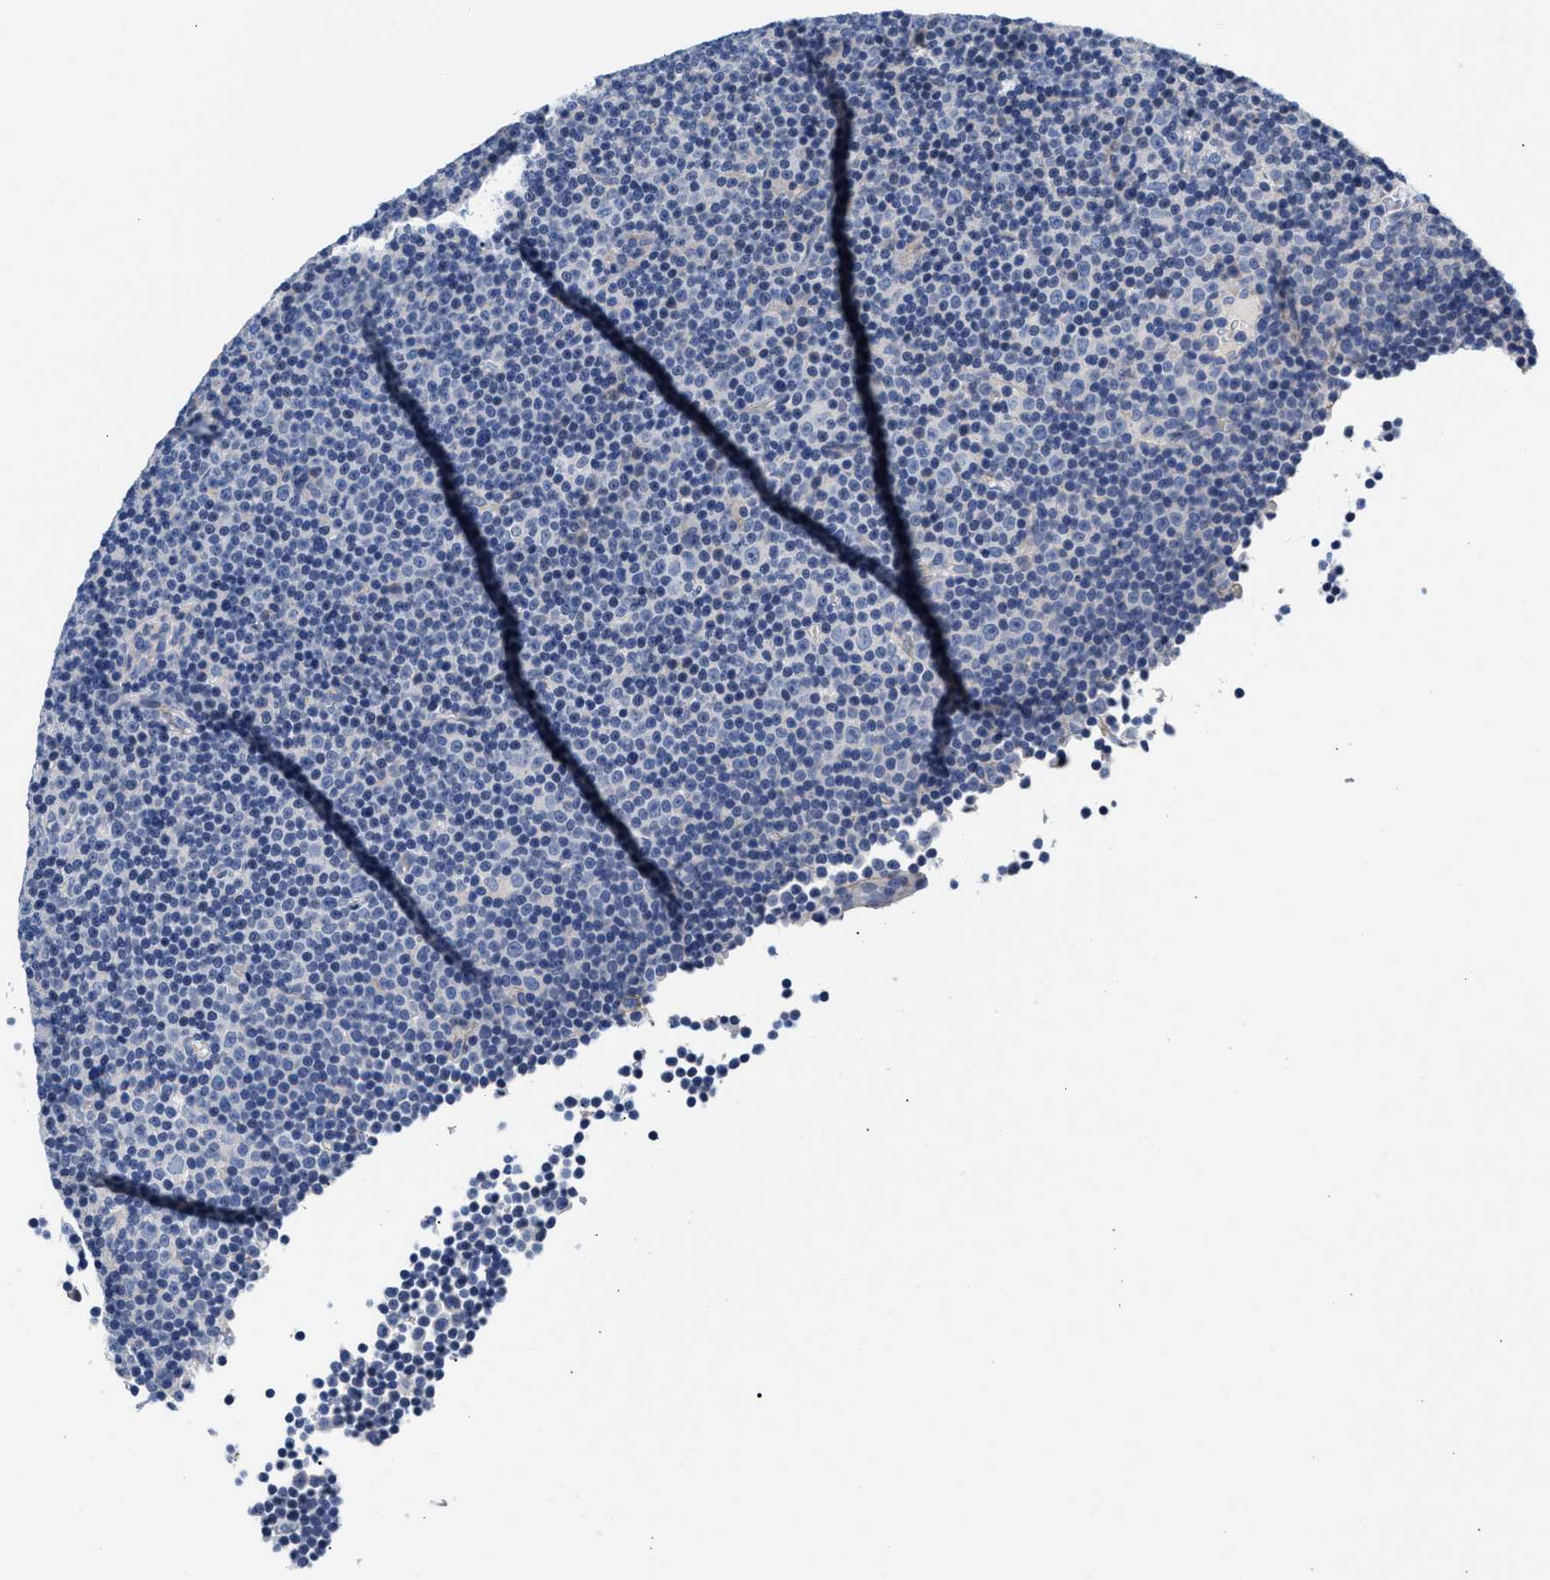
{"staining": {"intensity": "negative", "quantity": "none", "location": "none"}, "tissue": "lymphoma", "cell_type": "Tumor cells", "image_type": "cancer", "snomed": [{"axis": "morphology", "description": "Malignant lymphoma, non-Hodgkin's type, Low grade"}, {"axis": "topography", "description": "Lymph node"}], "caption": "Immunohistochemistry photomicrograph of neoplastic tissue: low-grade malignant lymphoma, non-Hodgkin's type stained with DAB (3,3'-diaminobenzidine) shows no significant protein positivity in tumor cells.", "gene": "ACTL7B", "patient": {"sex": "female", "age": 67}}